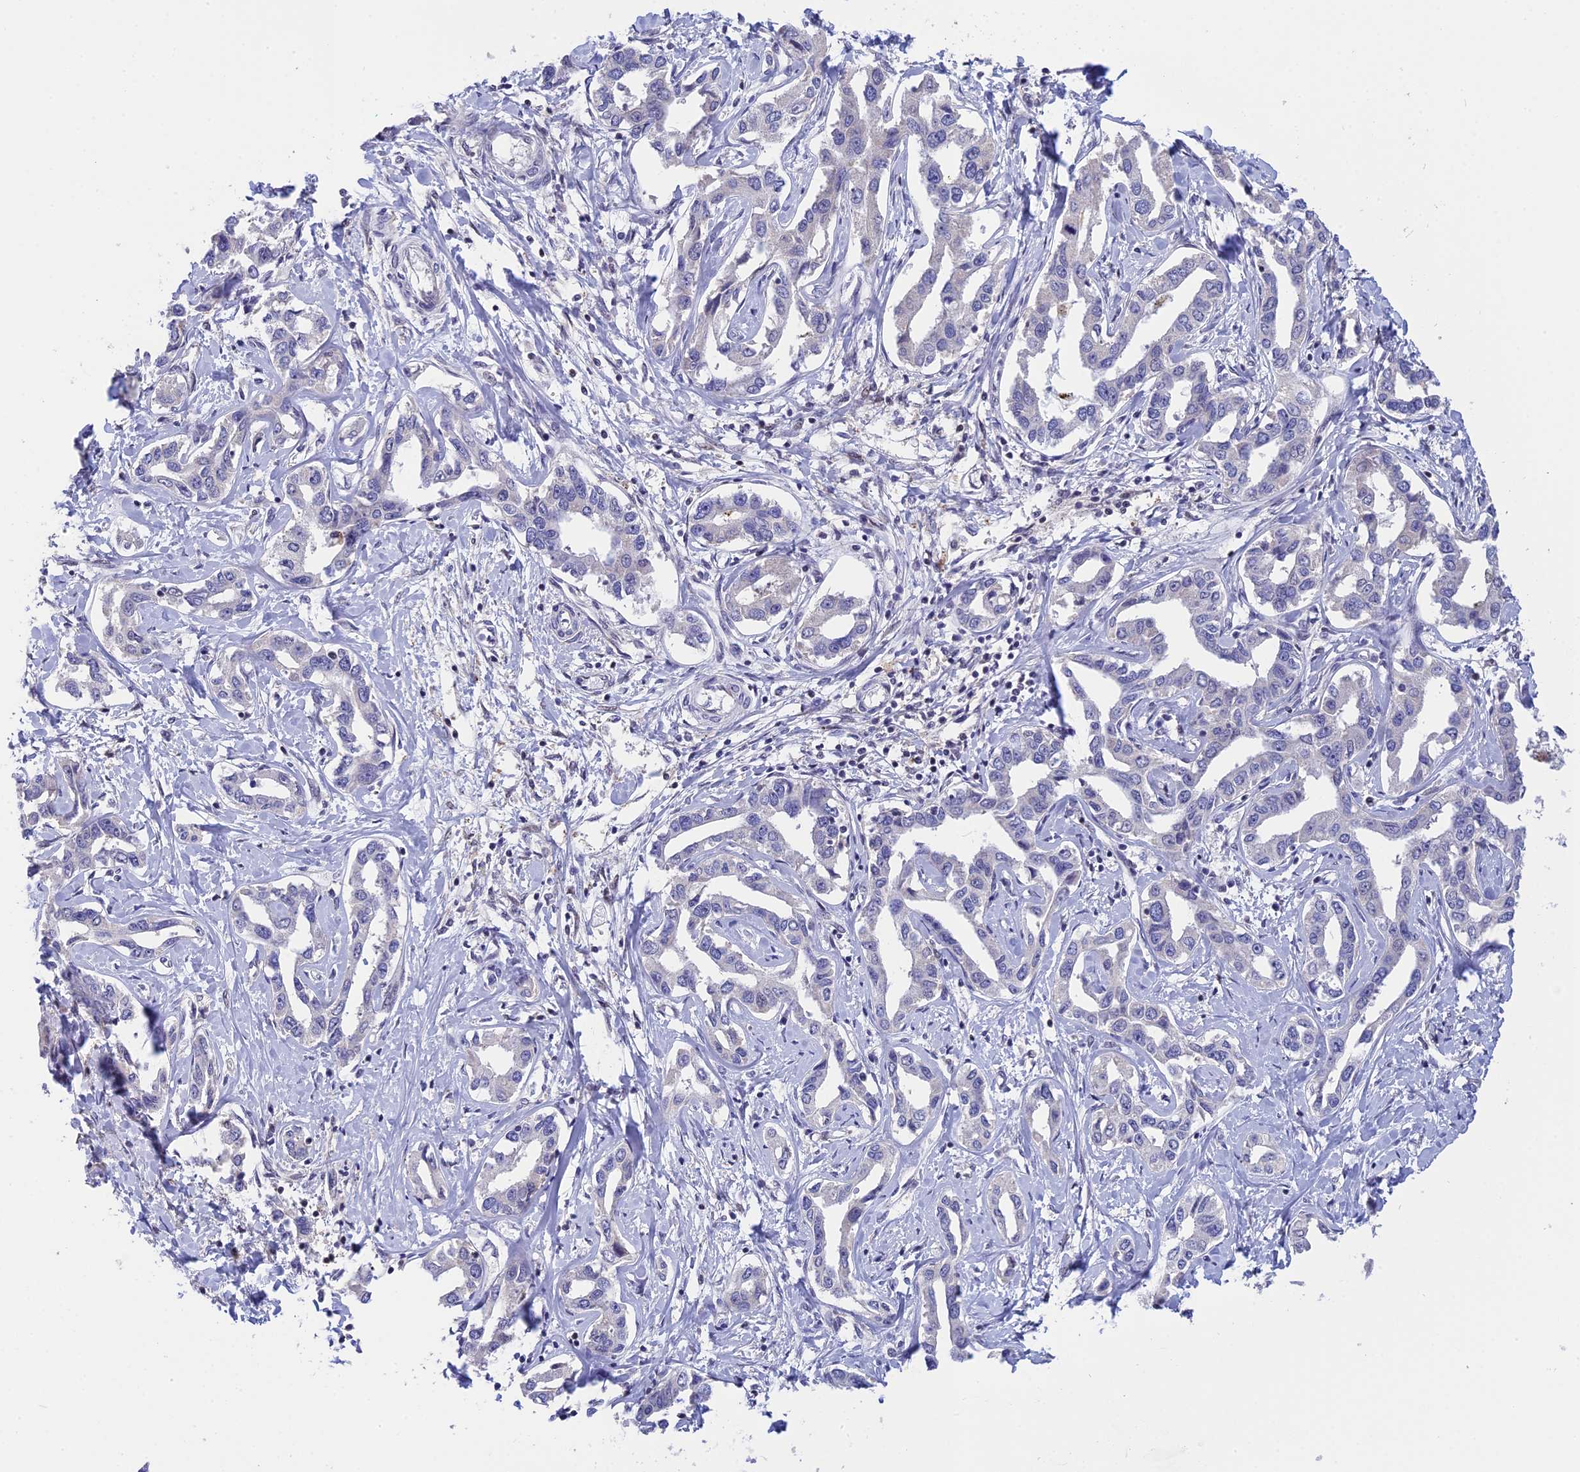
{"staining": {"intensity": "negative", "quantity": "none", "location": "none"}, "tissue": "liver cancer", "cell_type": "Tumor cells", "image_type": "cancer", "snomed": [{"axis": "morphology", "description": "Cholangiocarcinoma"}, {"axis": "topography", "description": "Liver"}], "caption": "Liver cancer (cholangiocarcinoma) was stained to show a protein in brown. There is no significant positivity in tumor cells.", "gene": "KCTD14", "patient": {"sex": "male", "age": 59}}